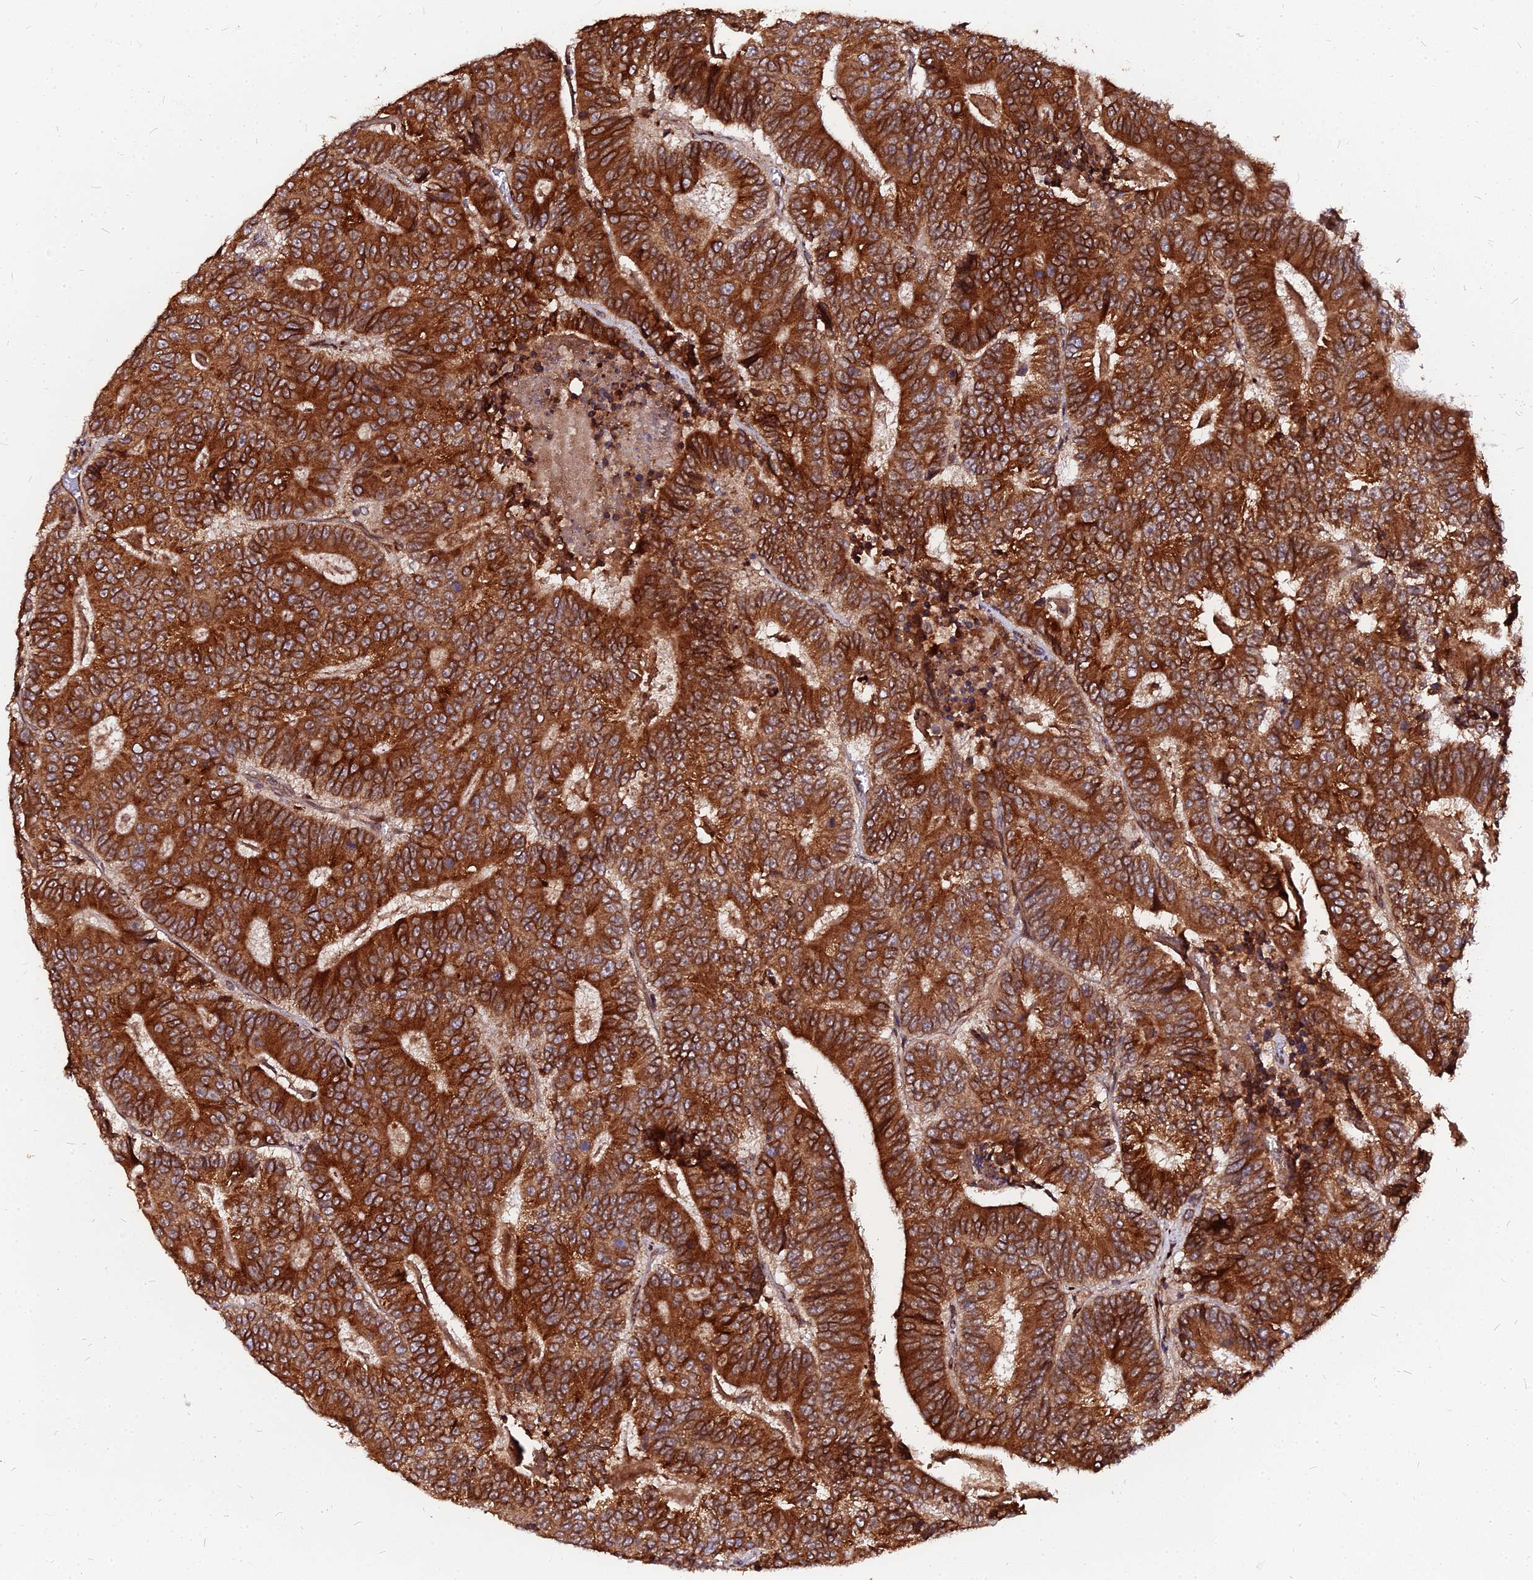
{"staining": {"intensity": "strong", "quantity": ">75%", "location": "cytoplasmic/membranous"}, "tissue": "colorectal cancer", "cell_type": "Tumor cells", "image_type": "cancer", "snomed": [{"axis": "morphology", "description": "Adenocarcinoma, NOS"}, {"axis": "topography", "description": "Colon"}], "caption": "The image displays a brown stain indicating the presence of a protein in the cytoplasmic/membranous of tumor cells in colorectal cancer. The staining is performed using DAB (3,3'-diaminobenzidine) brown chromogen to label protein expression. The nuclei are counter-stained blue using hematoxylin.", "gene": "PDE4D", "patient": {"sex": "male", "age": 83}}